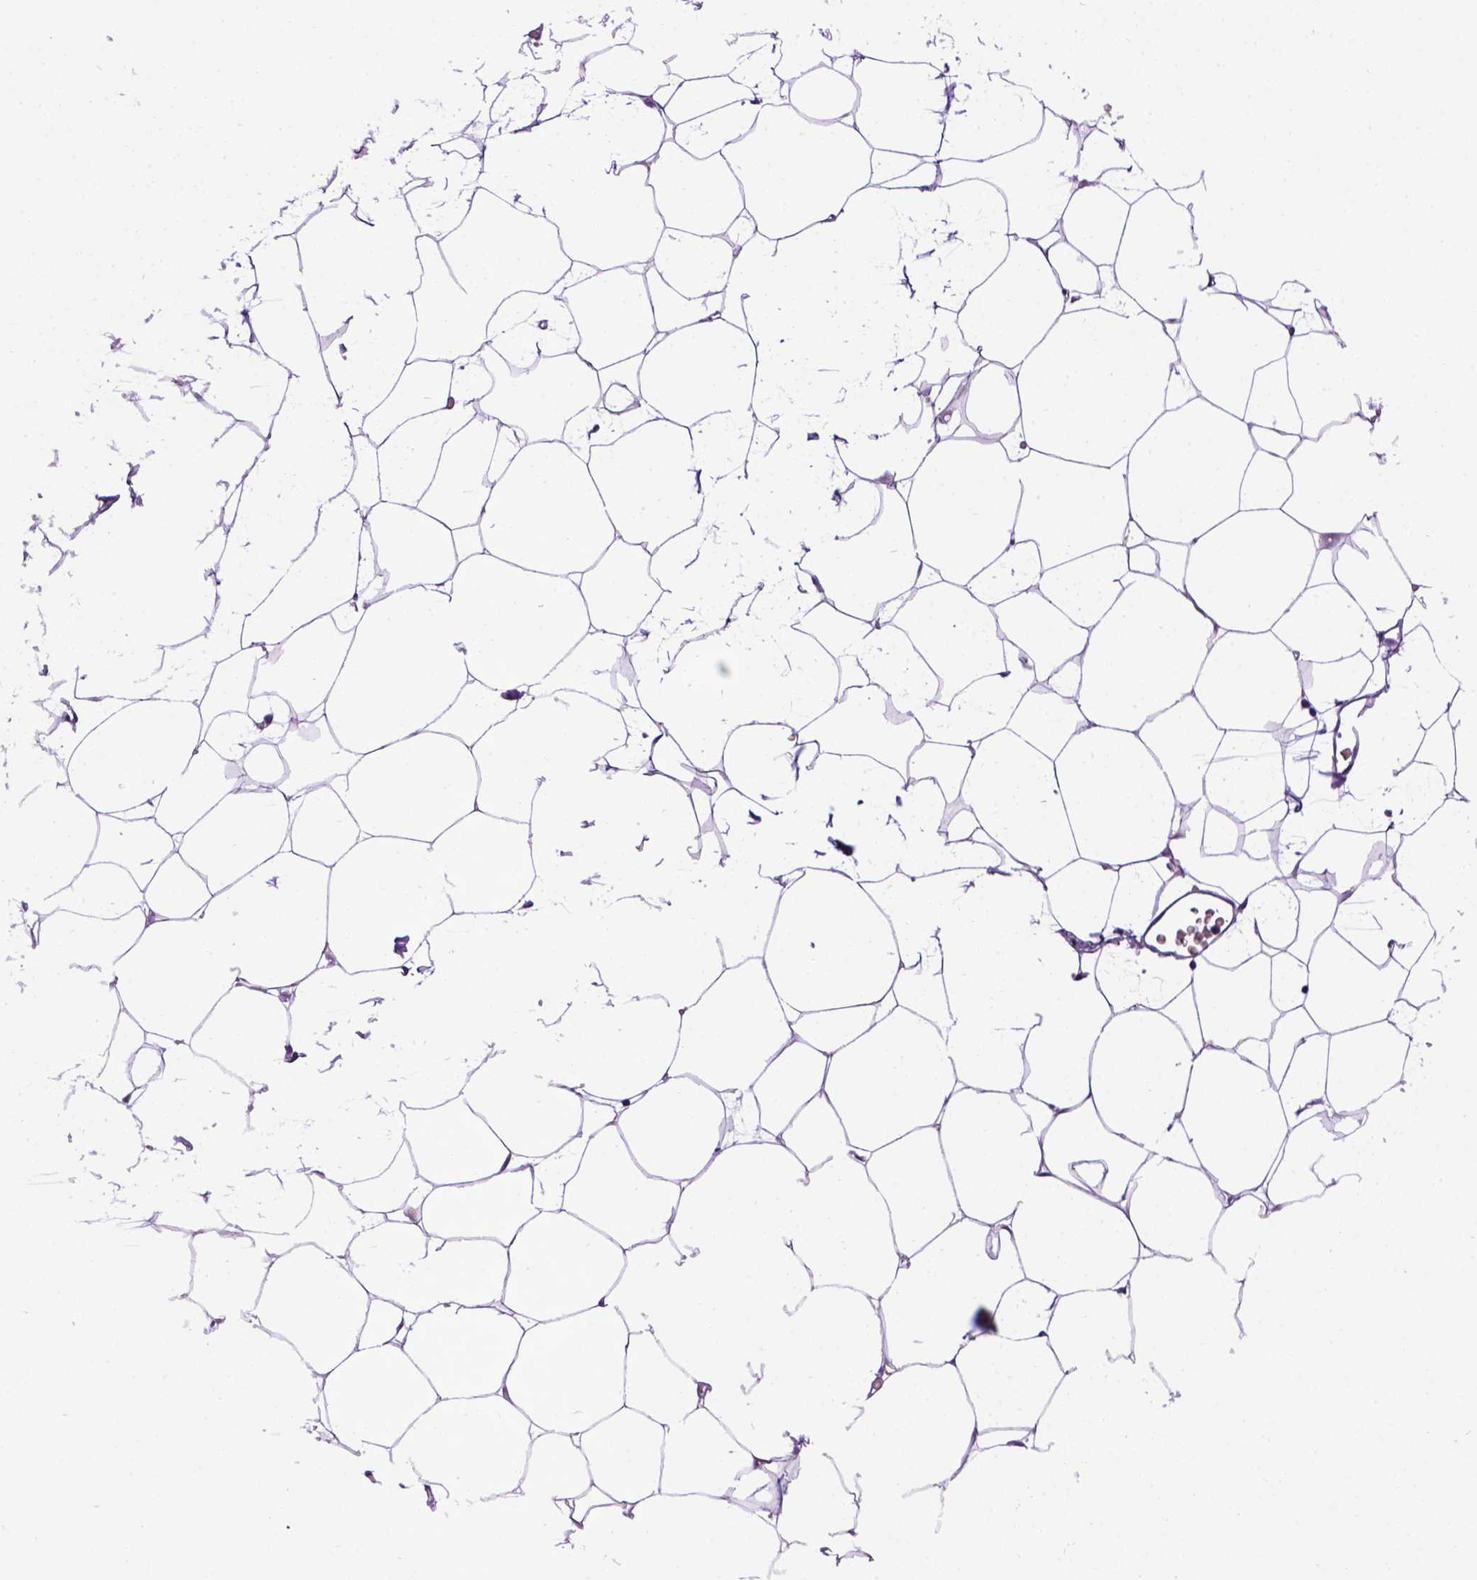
{"staining": {"intensity": "negative", "quantity": "none", "location": "none"}, "tissue": "adipose tissue", "cell_type": "Adipocytes", "image_type": "normal", "snomed": [{"axis": "morphology", "description": "Normal tissue, NOS"}, {"axis": "topography", "description": "Adipose tissue"}], "caption": "Human adipose tissue stained for a protein using IHC reveals no staining in adipocytes.", "gene": "CDH1", "patient": {"sex": "male", "age": 57}}